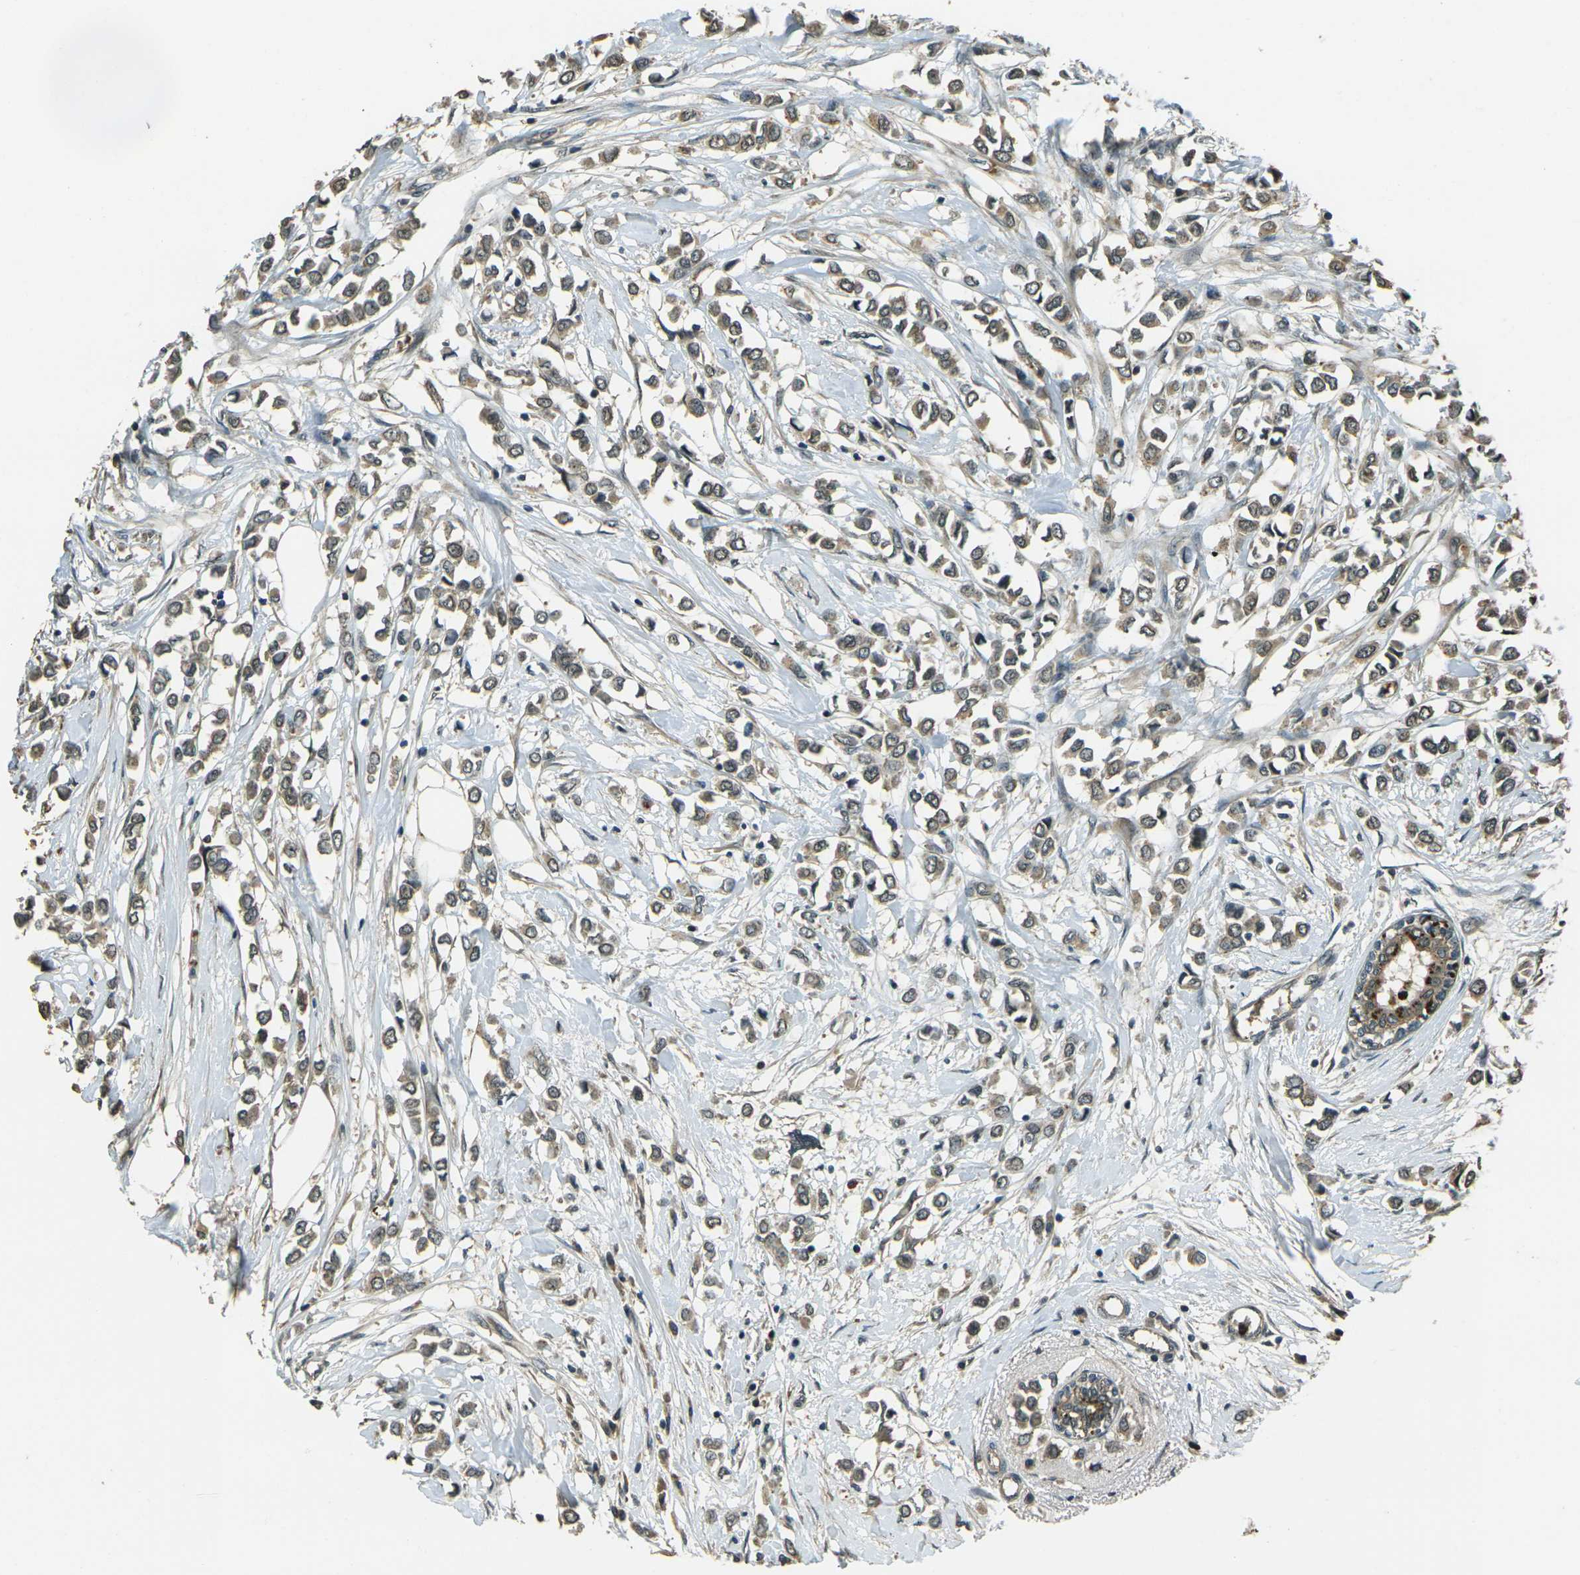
{"staining": {"intensity": "weak", "quantity": ">75%", "location": "cytoplasmic/membranous"}, "tissue": "breast cancer", "cell_type": "Tumor cells", "image_type": "cancer", "snomed": [{"axis": "morphology", "description": "Lobular carcinoma"}, {"axis": "topography", "description": "Breast"}], "caption": "Immunohistochemistry (DAB) staining of breast cancer displays weak cytoplasmic/membranous protein staining in about >75% of tumor cells.", "gene": "TOR1A", "patient": {"sex": "female", "age": 51}}